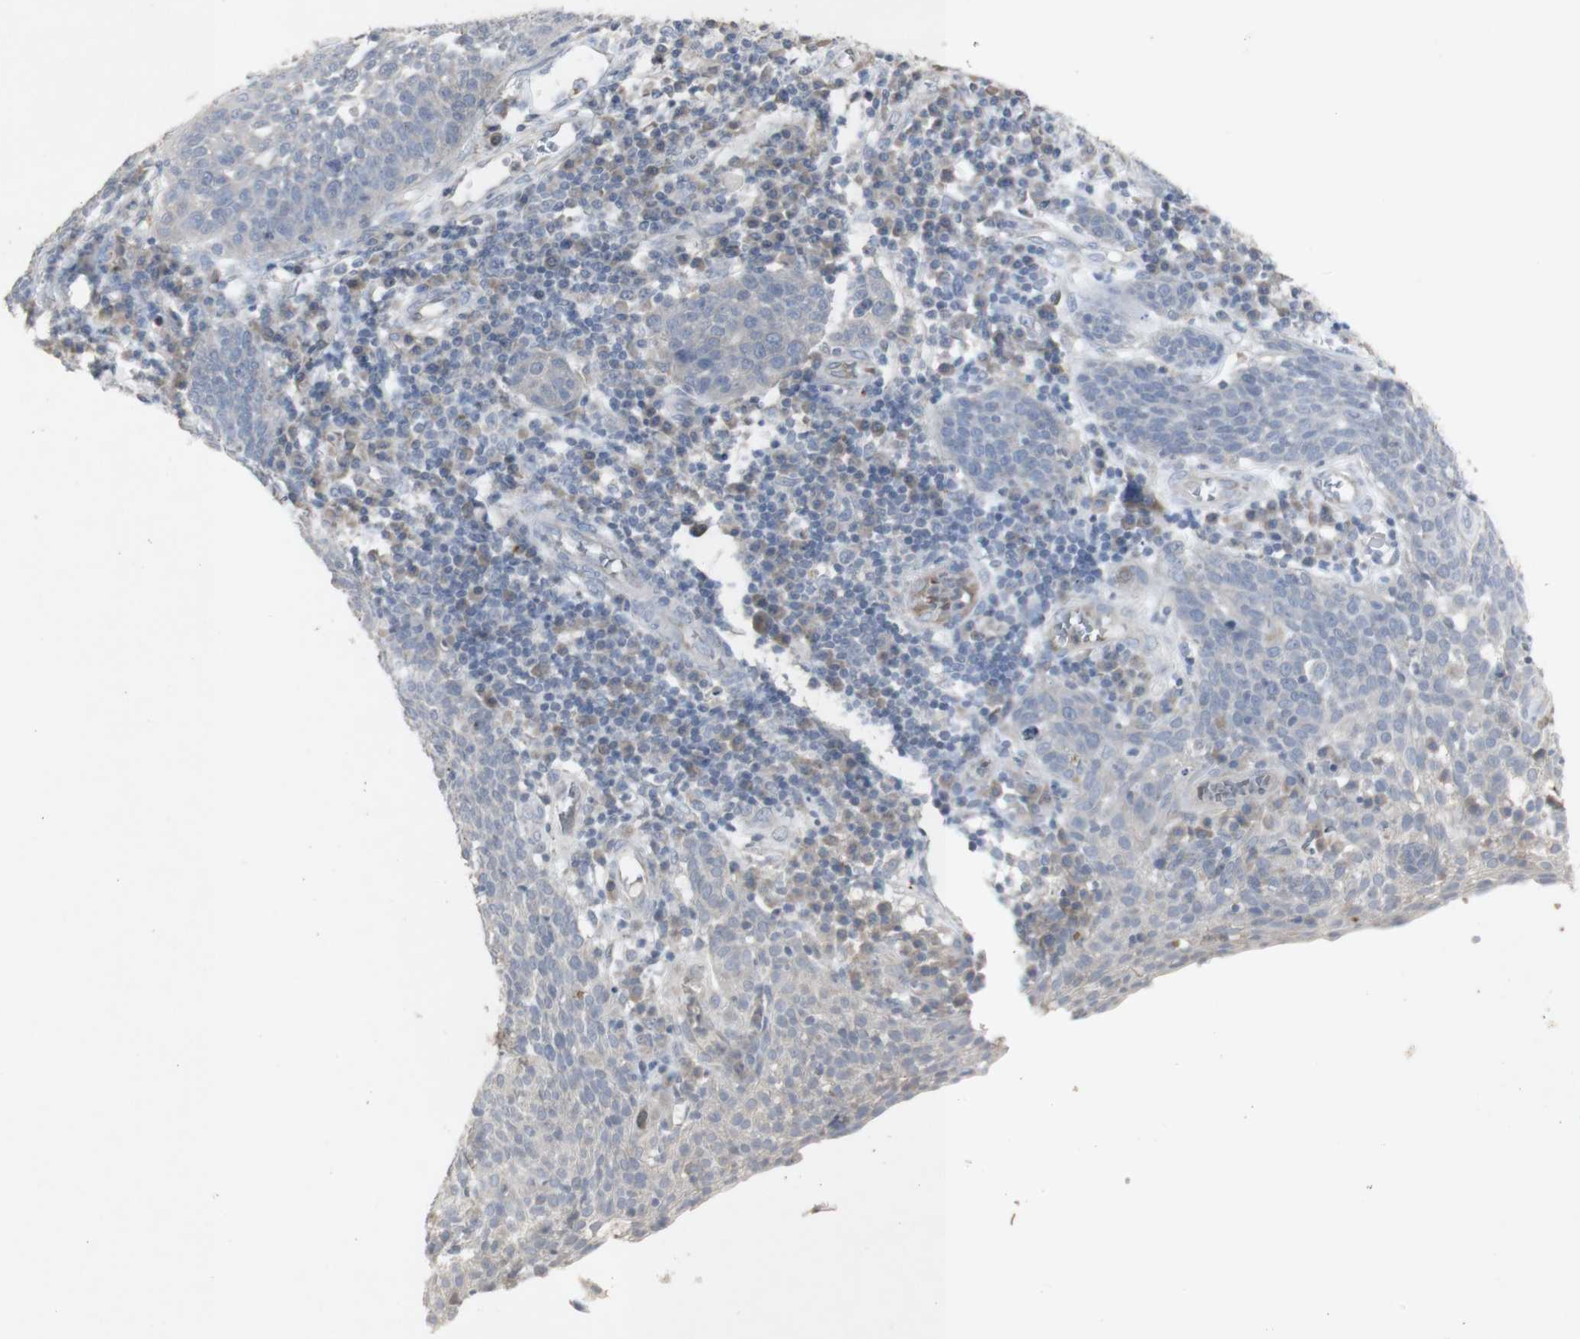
{"staining": {"intensity": "negative", "quantity": "none", "location": "none"}, "tissue": "cervical cancer", "cell_type": "Tumor cells", "image_type": "cancer", "snomed": [{"axis": "morphology", "description": "Squamous cell carcinoma, NOS"}, {"axis": "topography", "description": "Cervix"}], "caption": "Micrograph shows no significant protein staining in tumor cells of cervical squamous cell carcinoma.", "gene": "INS", "patient": {"sex": "female", "age": 34}}